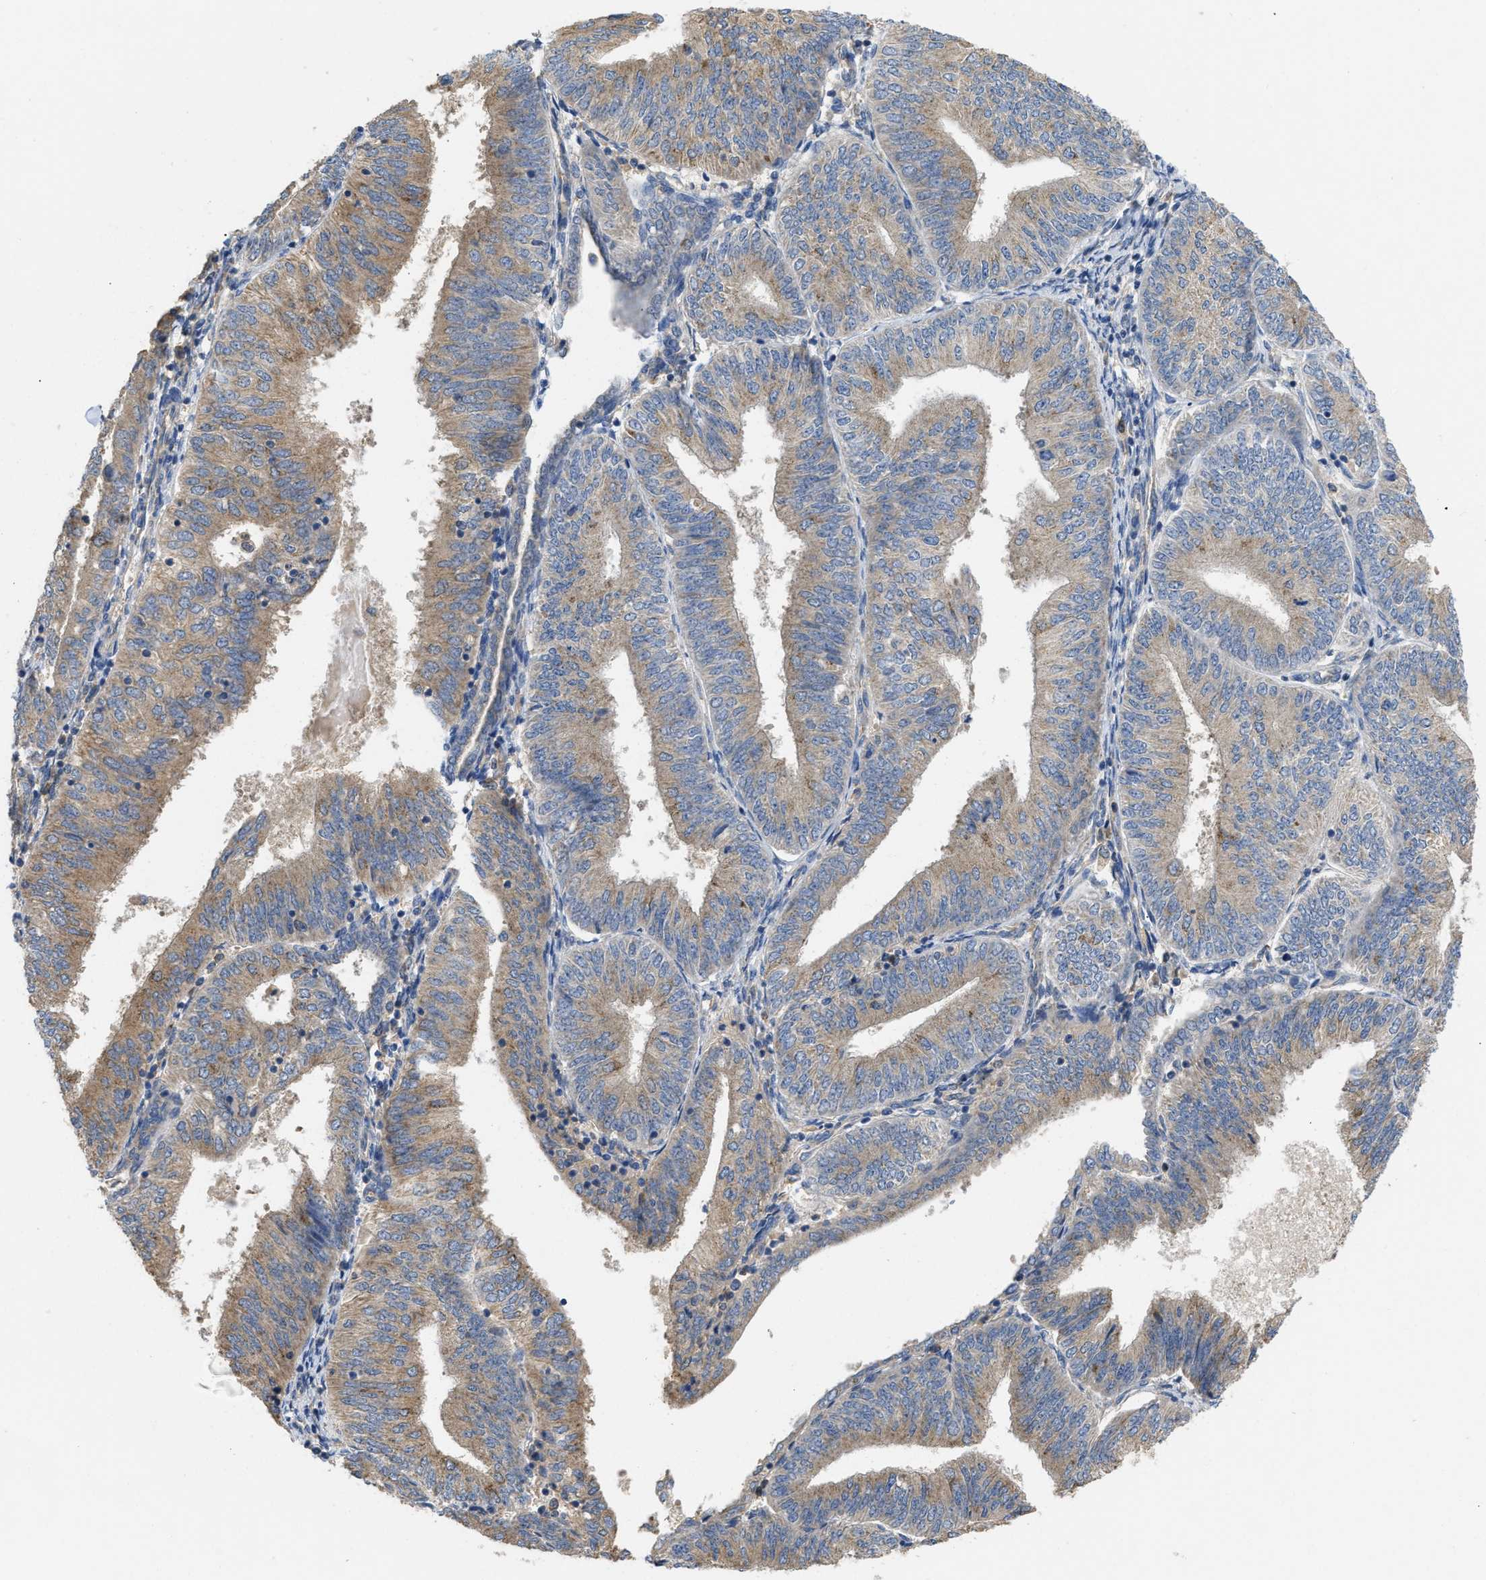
{"staining": {"intensity": "weak", "quantity": ">75%", "location": "cytoplasmic/membranous"}, "tissue": "endometrial cancer", "cell_type": "Tumor cells", "image_type": "cancer", "snomed": [{"axis": "morphology", "description": "Adenocarcinoma, NOS"}, {"axis": "topography", "description": "Endometrium"}], "caption": "Endometrial cancer stained with DAB IHC reveals low levels of weak cytoplasmic/membranous staining in about >75% of tumor cells.", "gene": "RNF216", "patient": {"sex": "female", "age": 58}}